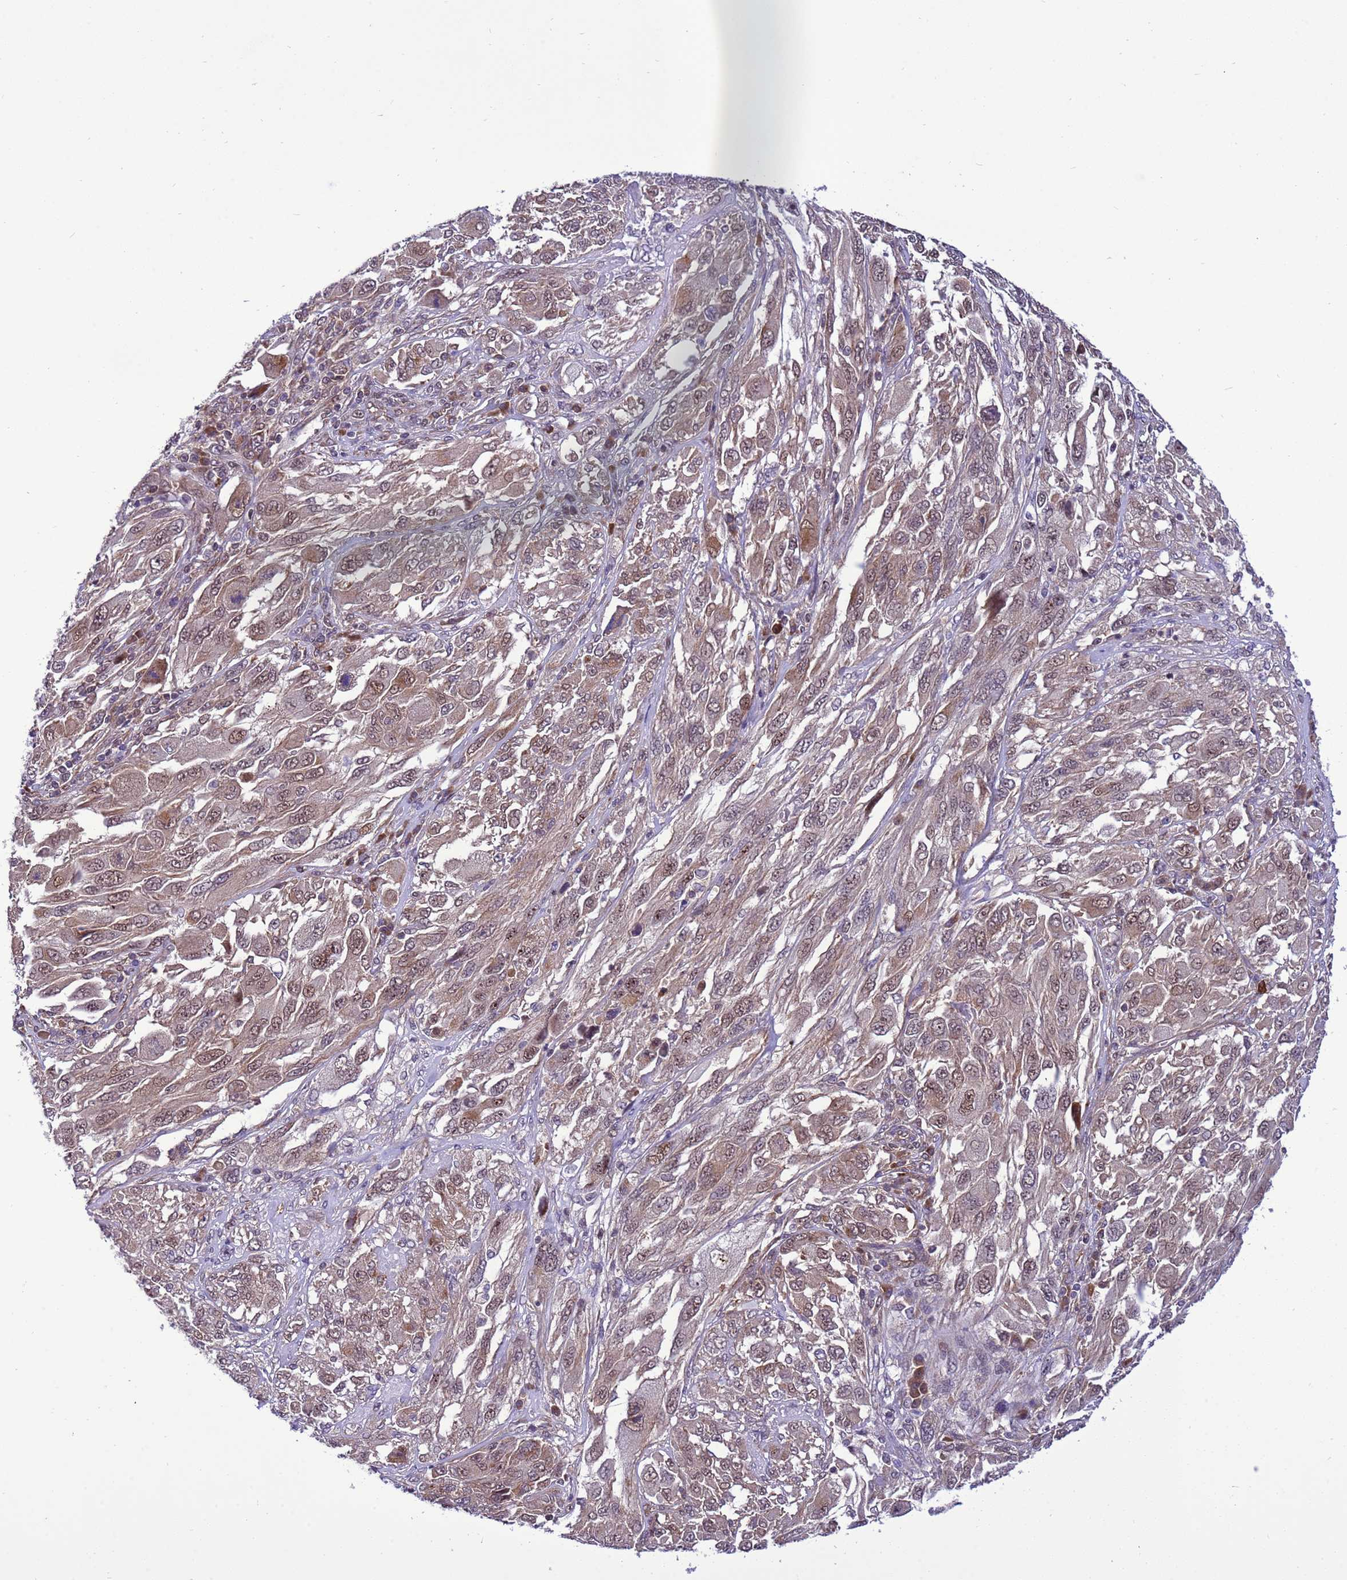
{"staining": {"intensity": "weak", "quantity": ">75%", "location": "cytoplasmic/membranous,nuclear"}, "tissue": "melanoma", "cell_type": "Tumor cells", "image_type": "cancer", "snomed": [{"axis": "morphology", "description": "Malignant melanoma, NOS"}, {"axis": "topography", "description": "Skin"}], "caption": "Human malignant melanoma stained with a protein marker displays weak staining in tumor cells.", "gene": "RASD1", "patient": {"sex": "female", "age": 91}}